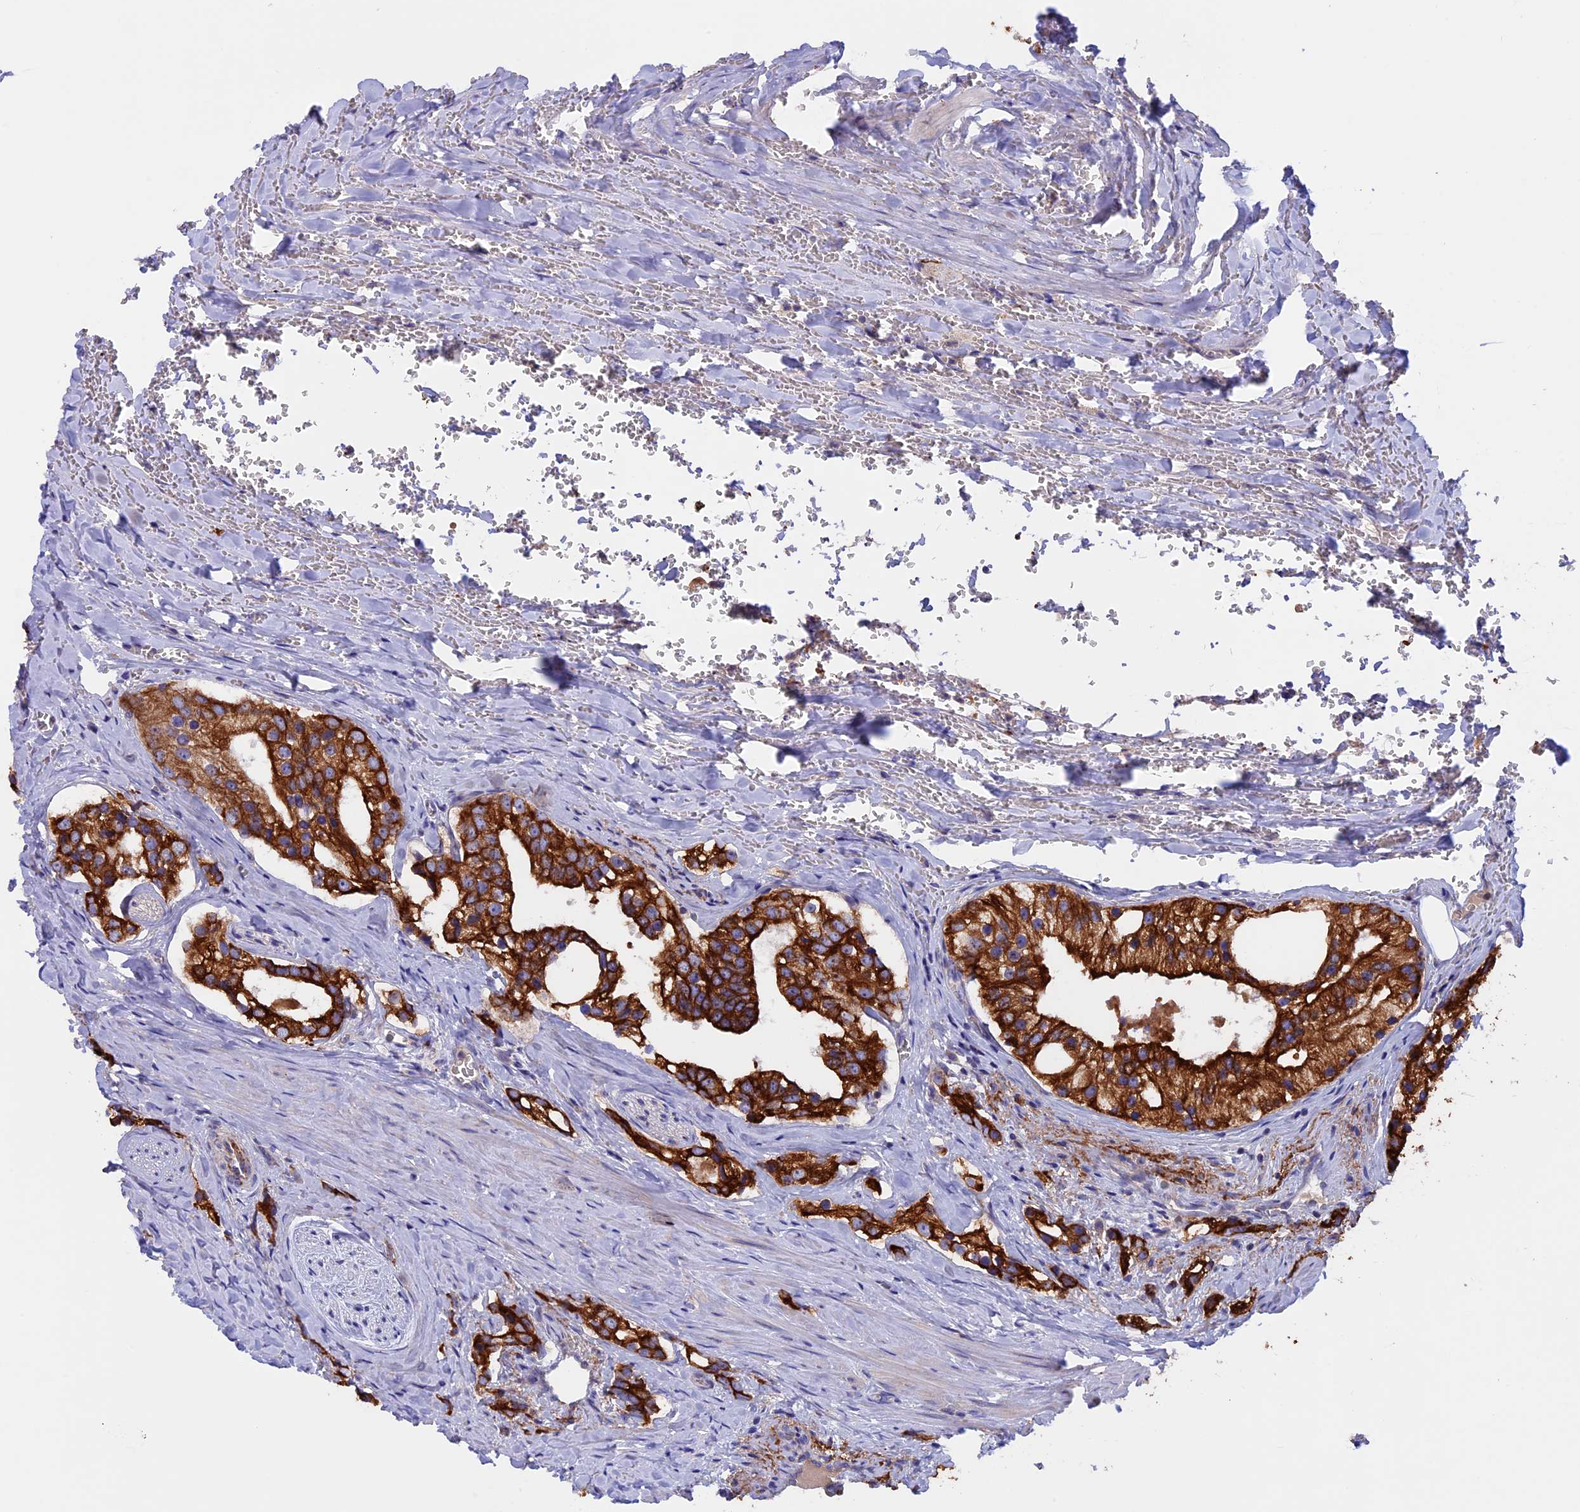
{"staining": {"intensity": "strong", "quantity": ">75%", "location": "cytoplasmic/membranous"}, "tissue": "prostate cancer", "cell_type": "Tumor cells", "image_type": "cancer", "snomed": [{"axis": "morphology", "description": "Adenocarcinoma, High grade"}, {"axis": "topography", "description": "Prostate"}], "caption": "A high-resolution photomicrograph shows IHC staining of adenocarcinoma (high-grade) (prostate), which reveals strong cytoplasmic/membranous staining in approximately >75% of tumor cells.", "gene": "PTPN9", "patient": {"sex": "male", "age": 66}}